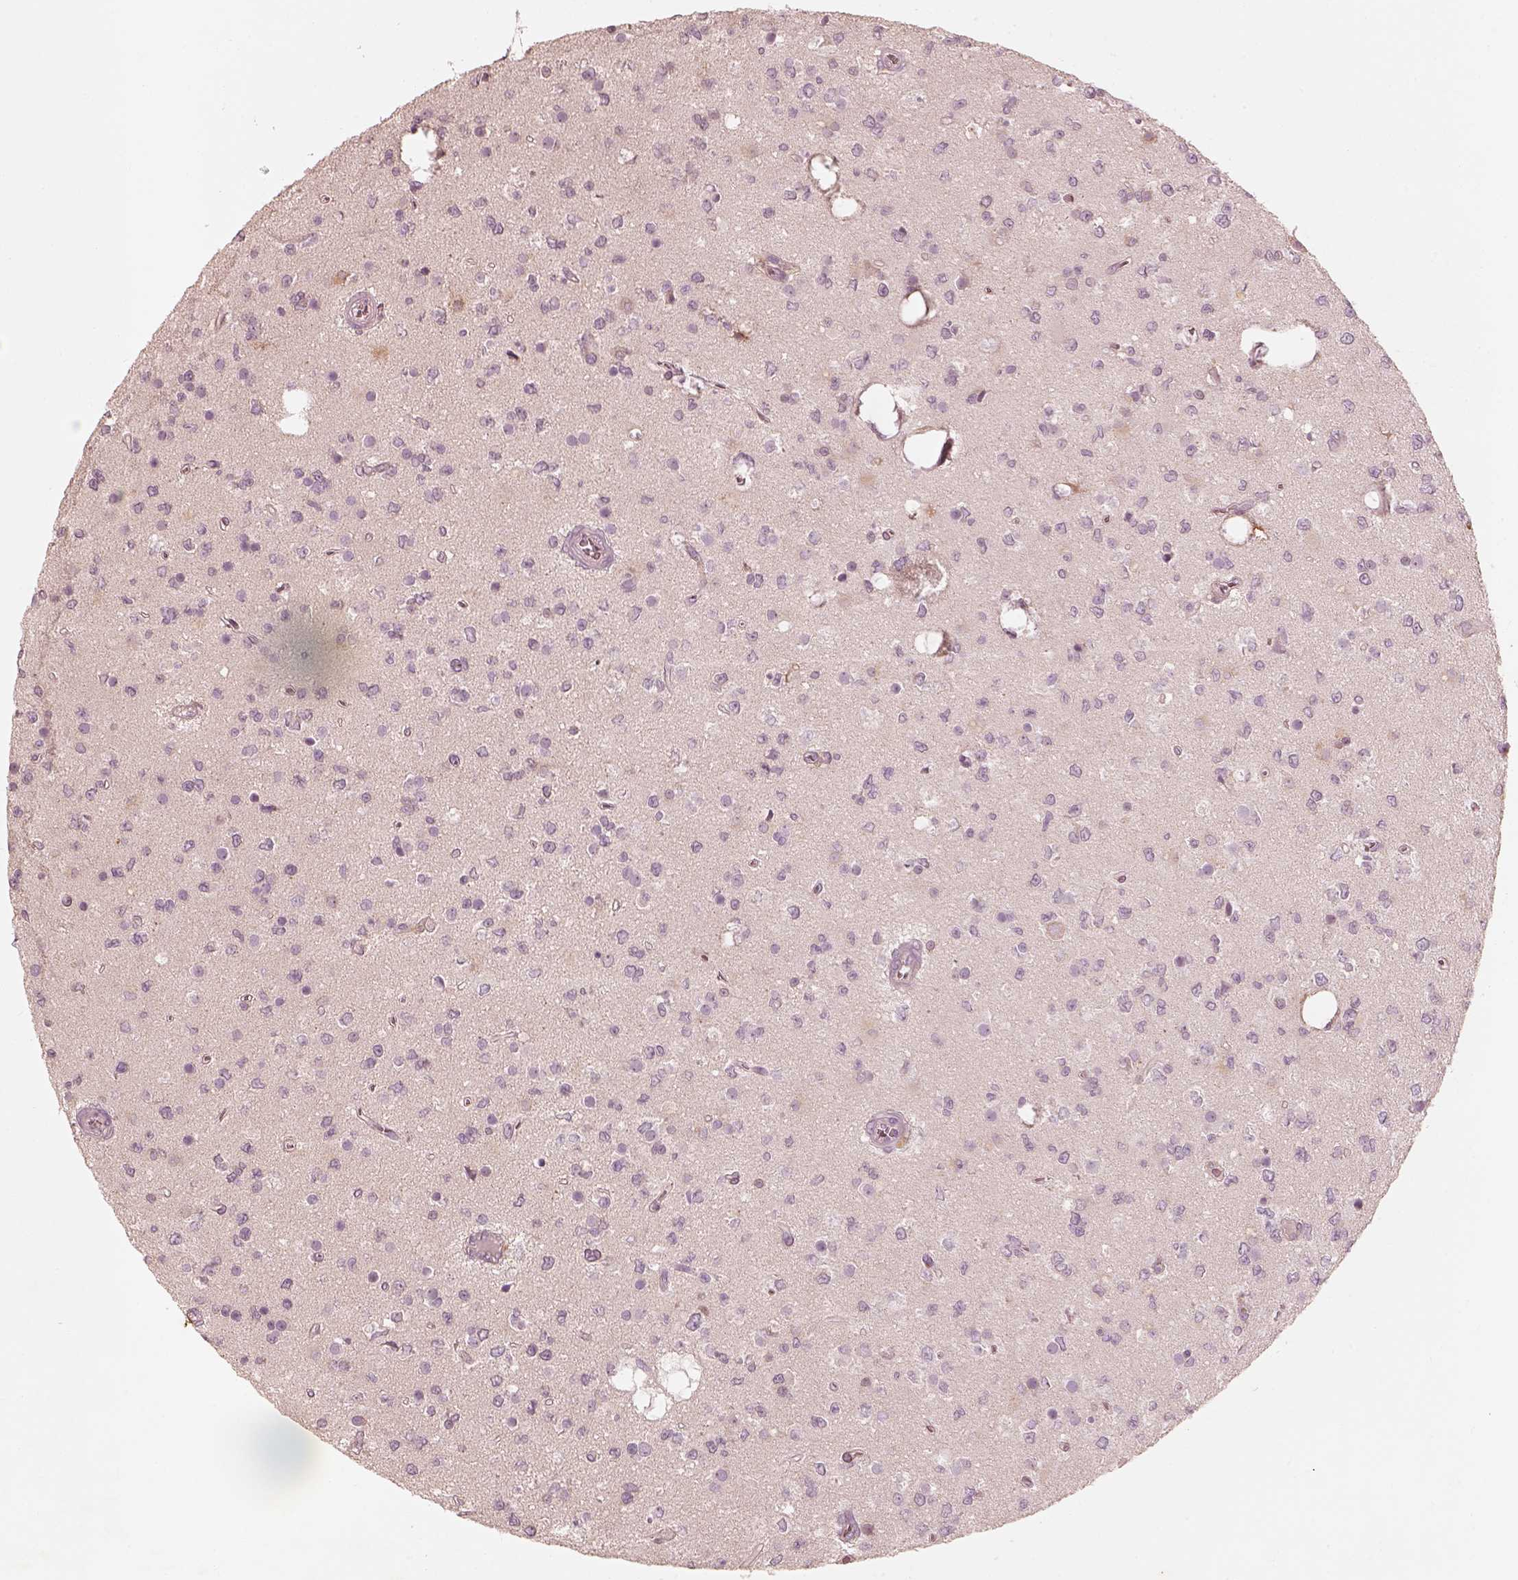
{"staining": {"intensity": "negative", "quantity": "none", "location": "none"}, "tissue": "glioma", "cell_type": "Tumor cells", "image_type": "cancer", "snomed": [{"axis": "morphology", "description": "Glioma, malignant, Low grade"}, {"axis": "topography", "description": "Brain"}], "caption": "This is an immunohistochemistry (IHC) micrograph of malignant low-grade glioma. There is no expression in tumor cells.", "gene": "WLS", "patient": {"sex": "female", "age": 45}}